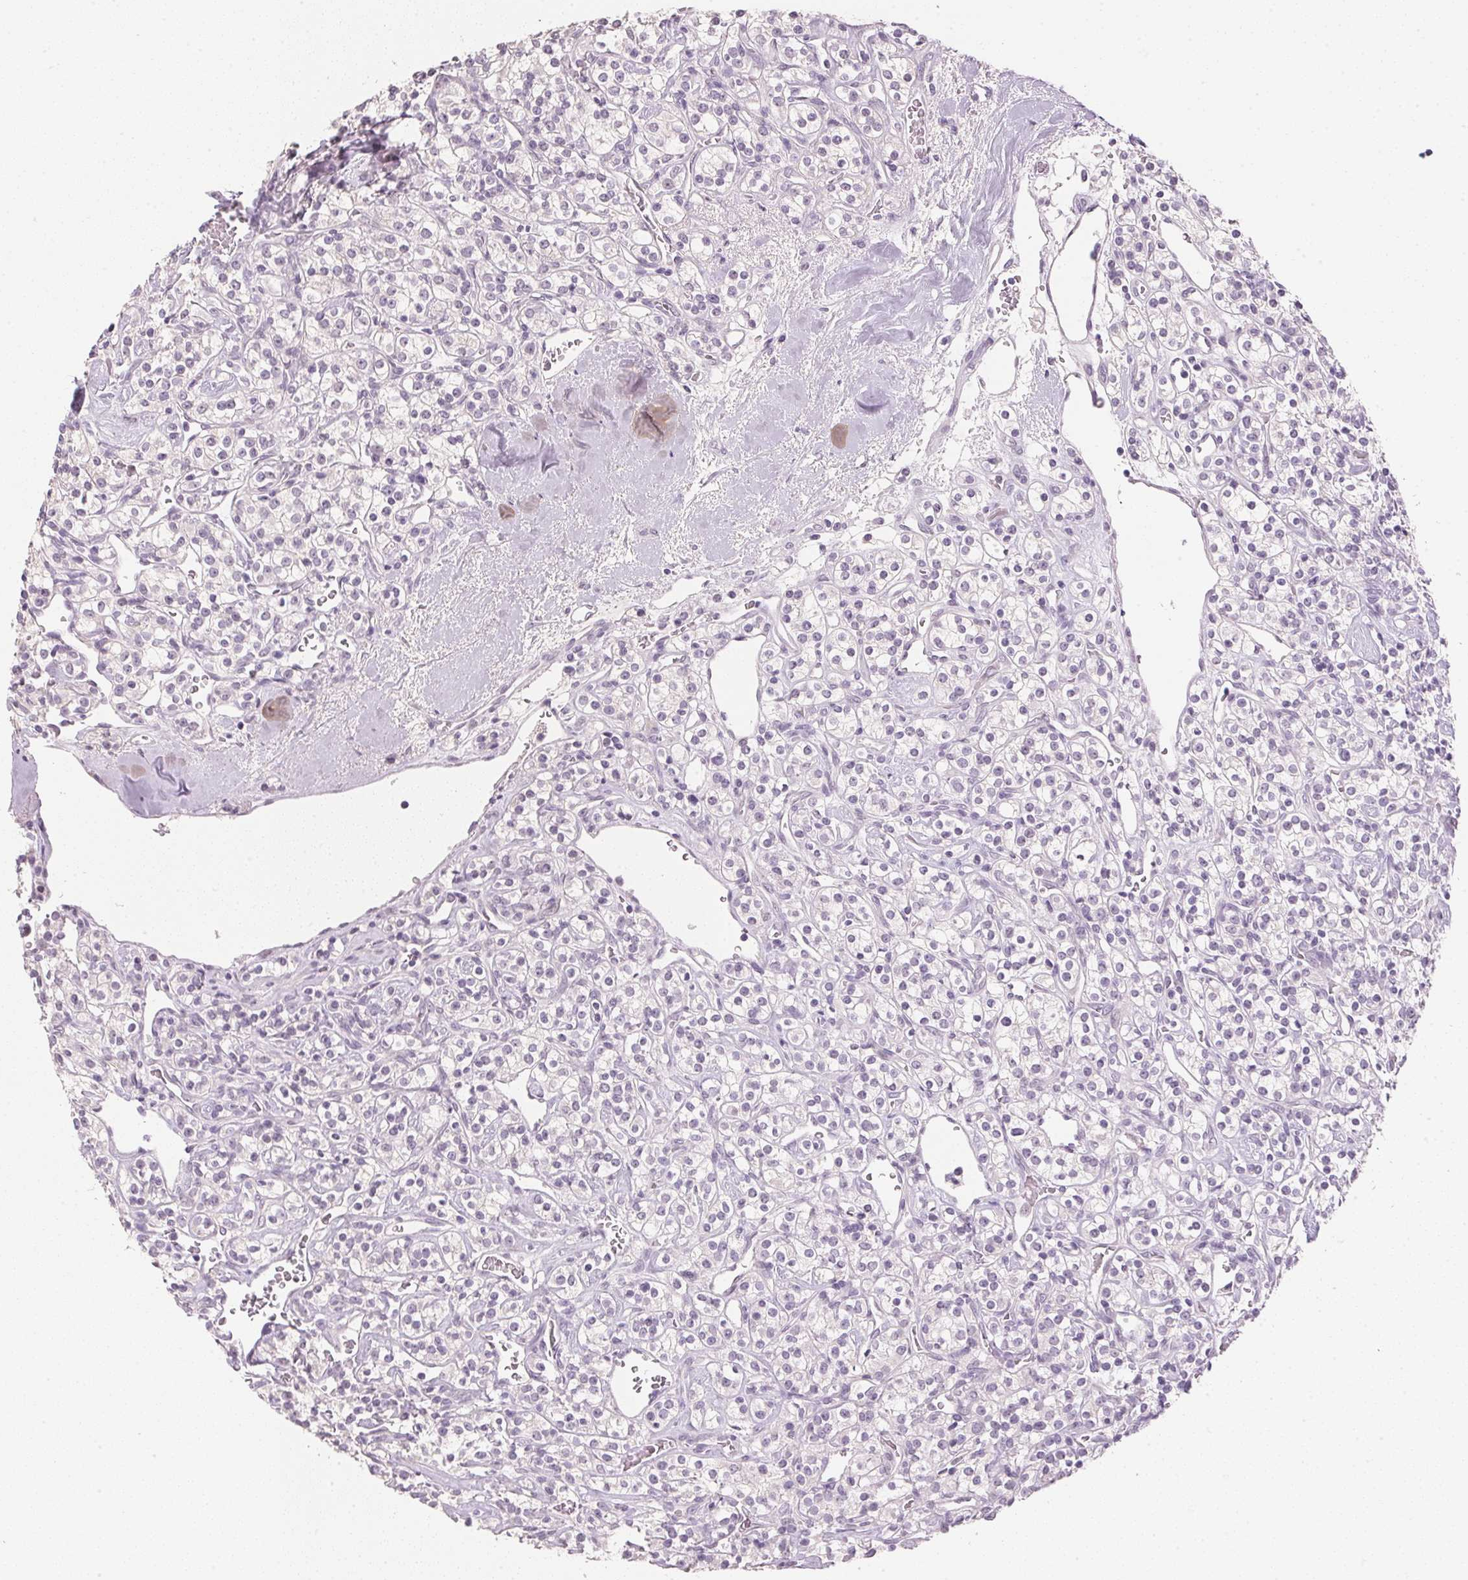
{"staining": {"intensity": "negative", "quantity": "none", "location": "none"}, "tissue": "renal cancer", "cell_type": "Tumor cells", "image_type": "cancer", "snomed": [{"axis": "morphology", "description": "Adenocarcinoma, NOS"}, {"axis": "topography", "description": "Kidney"}], "caption": "A micrograph of human renal adenocarcinoma is negative for staining in tumor cells.", "gene": "IGFBP1", "patient": {"sex": "male", "age": 77}}